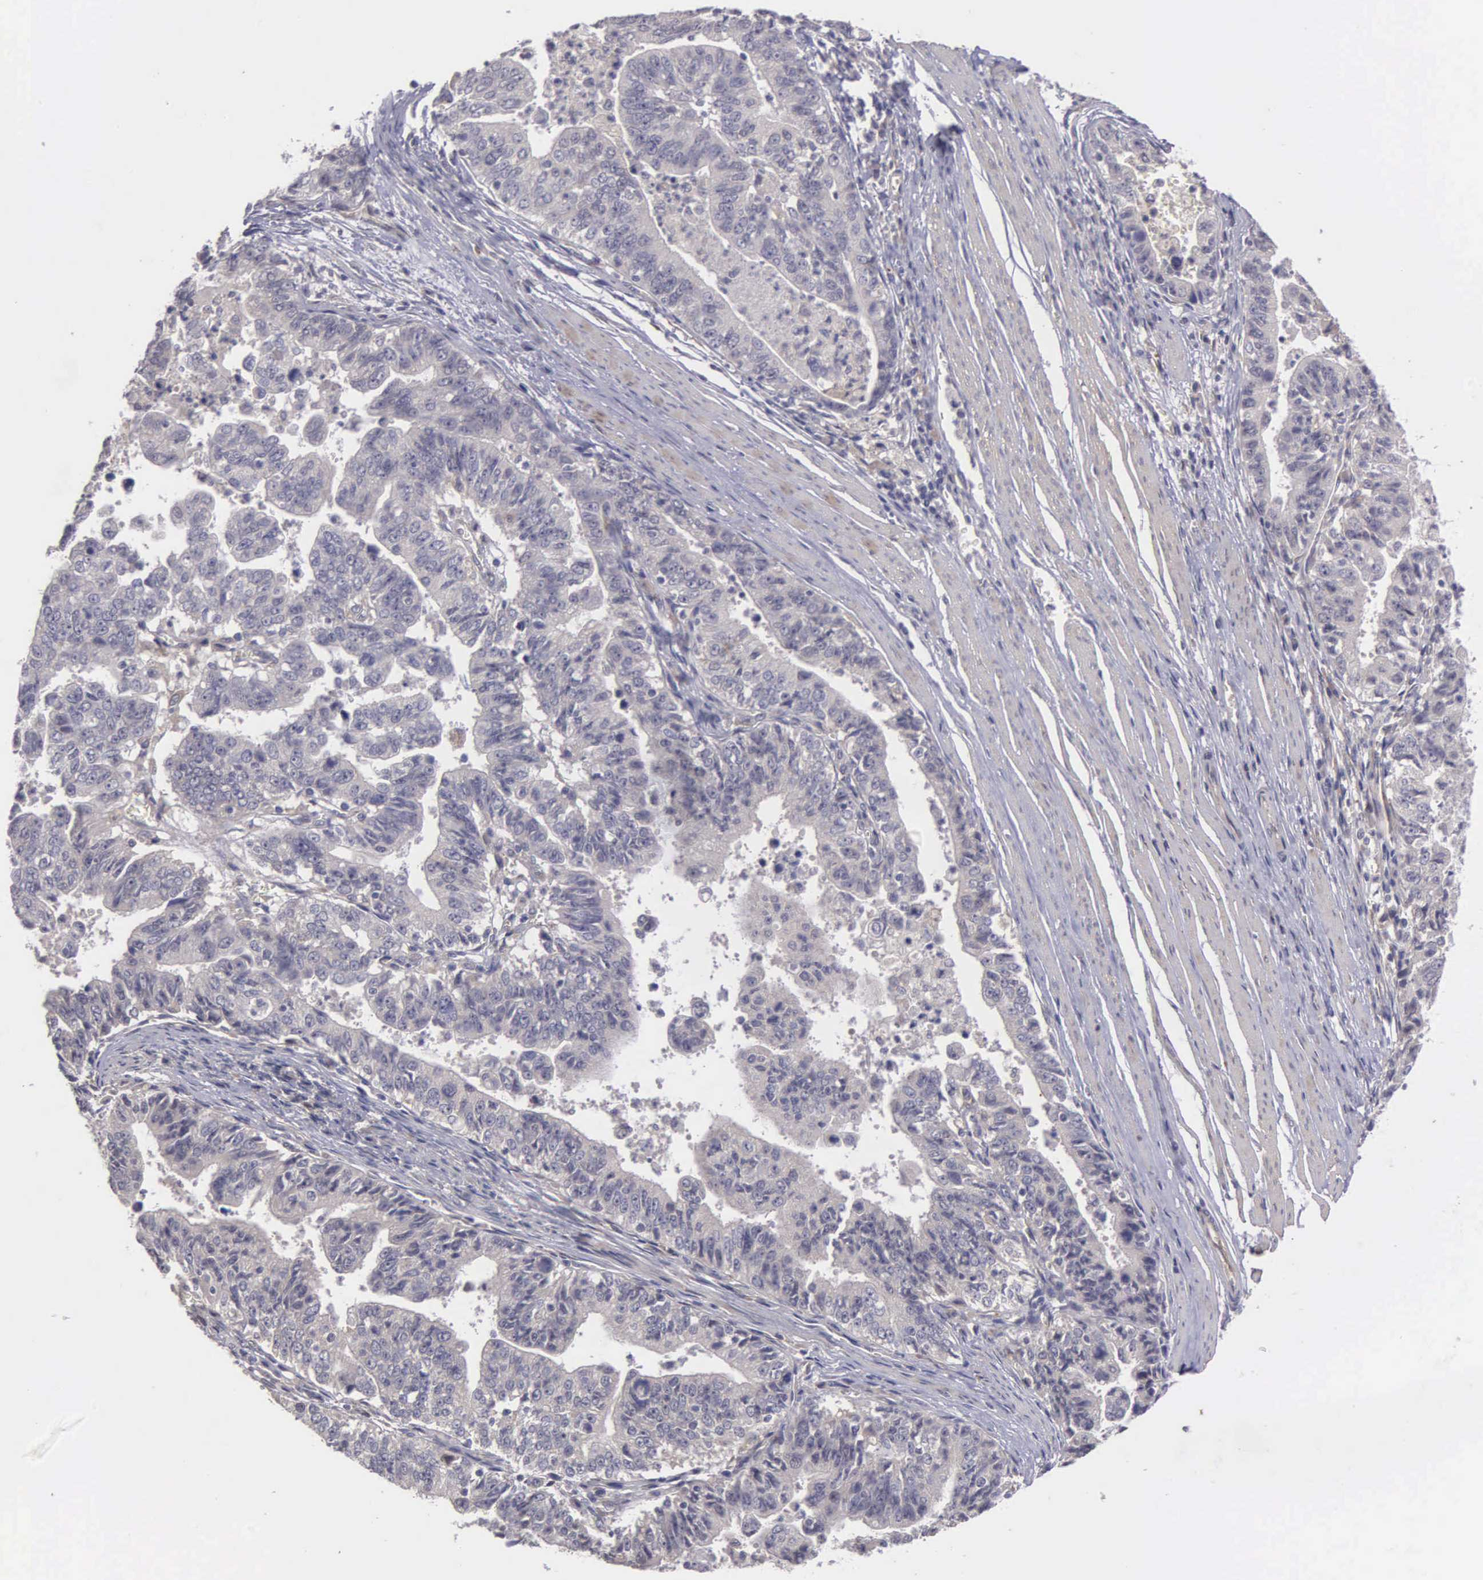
{"staining": {"intensity": "negative", "quantity": "none", "location": "none"}, "tissue": "stomach cancer", "cell_type": "Tumor cells", "image_type": "cancer", "snomed": [{"axis": "morphology", "description": "Adenocarcinoma, NOS"}, {"axis": "topography", "description": "Stomach, upper"}], "caption": "Stomach adenocarcinoma stained for a protein using IHC exhibits no staining tumor cells.", "gene": "RTL10", "patient": {"sex": "female", "age": 50}}